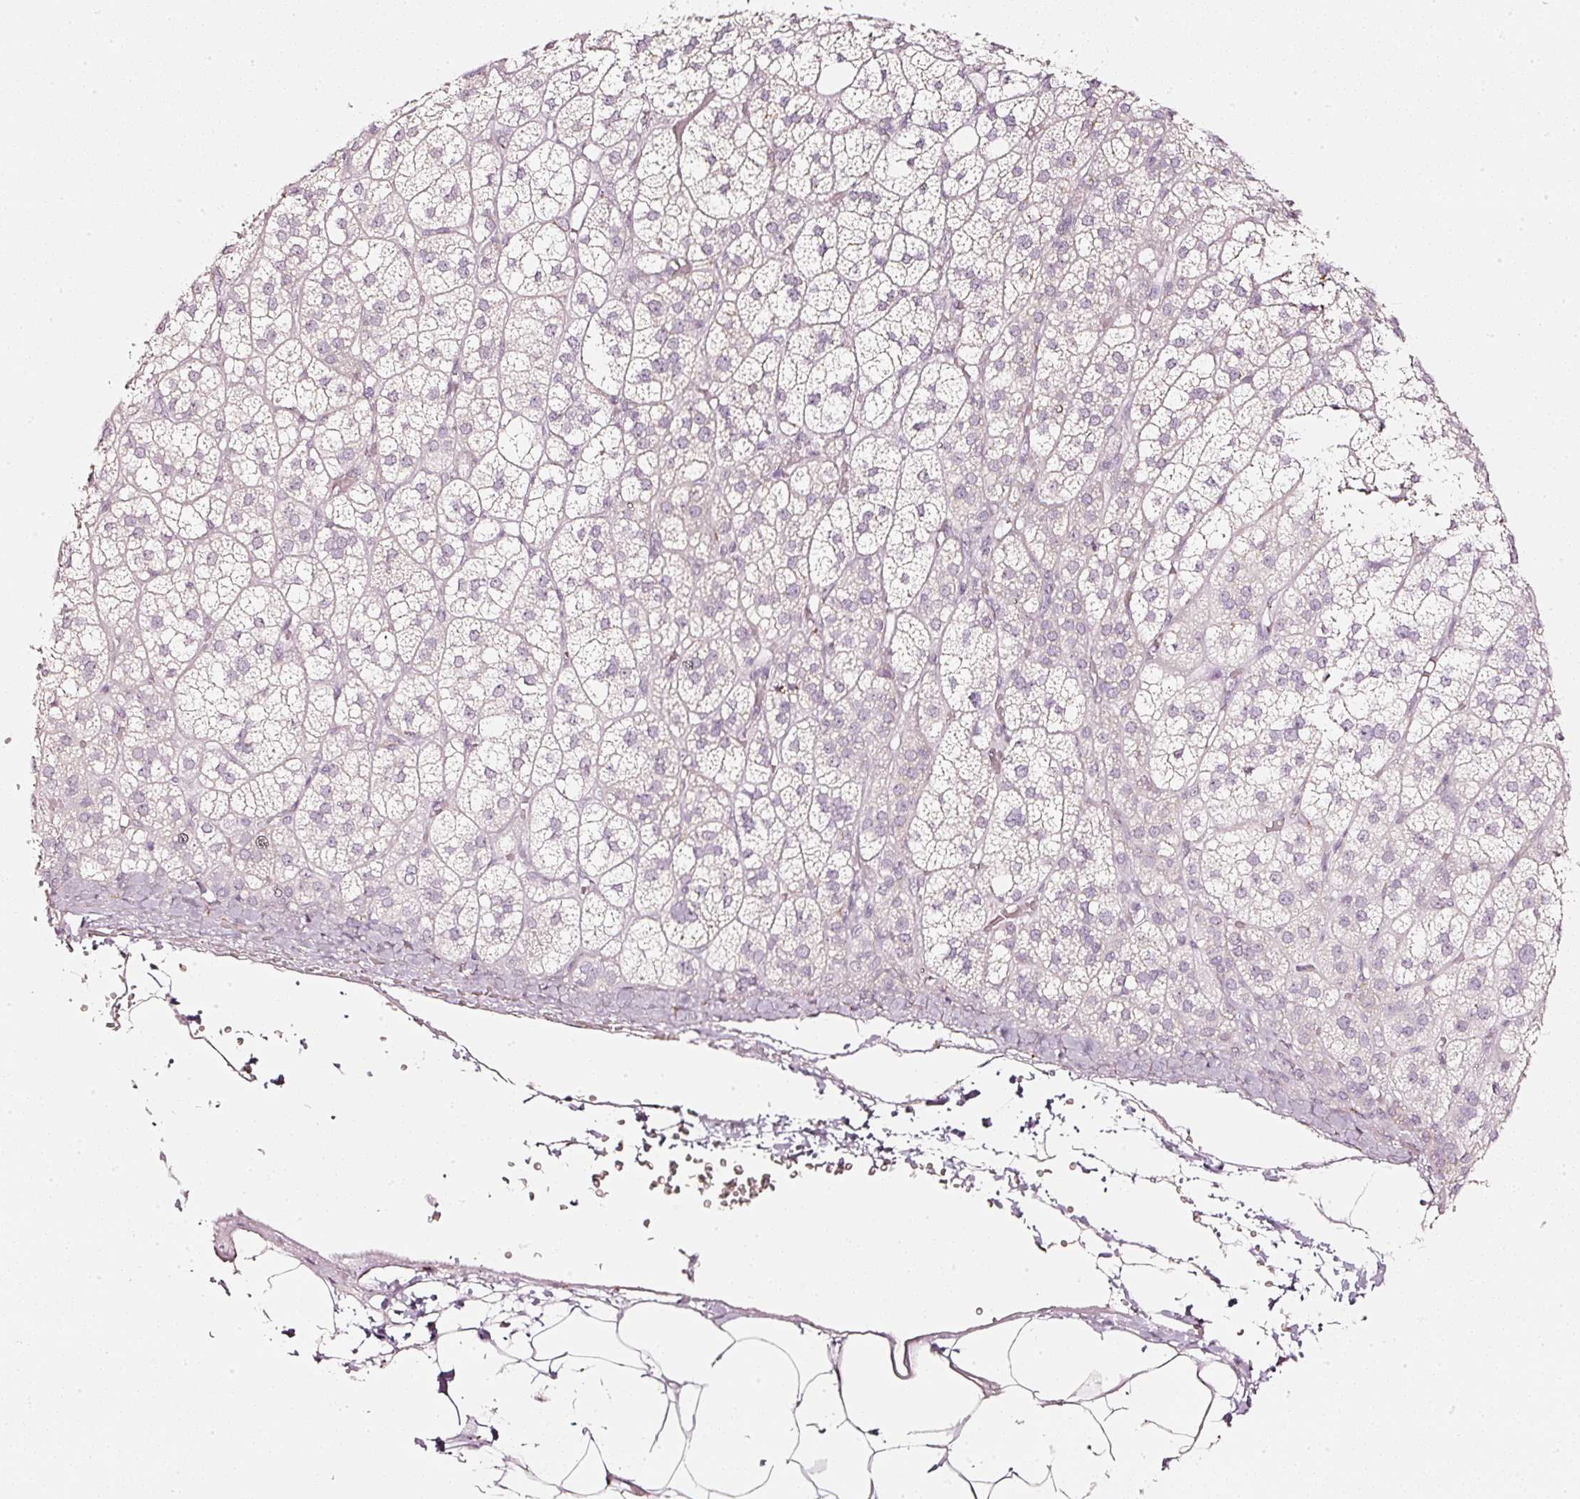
{"staining": {"intensity": "moderate", "quantity": "<25%", "location": "cytoplasmic/membranous"}, "tissue": "adrenal gland", "cell_type": "Glandular cells", "image_type": "normal", "snomed": [{"axis": "morphology", "description": "Normal tissue, NOS"}, {"axis": "topography", "description": "Adrenal gland"}], "caption": "Immunohistochemical staining of benign human adrenal gland demonstrates <25% levels of moderate cytoplasmic/membranous protein positivity in about <25% of glandular cells.", "gene": "SDF4", "patient": {"sex": "female", "age": 60}}